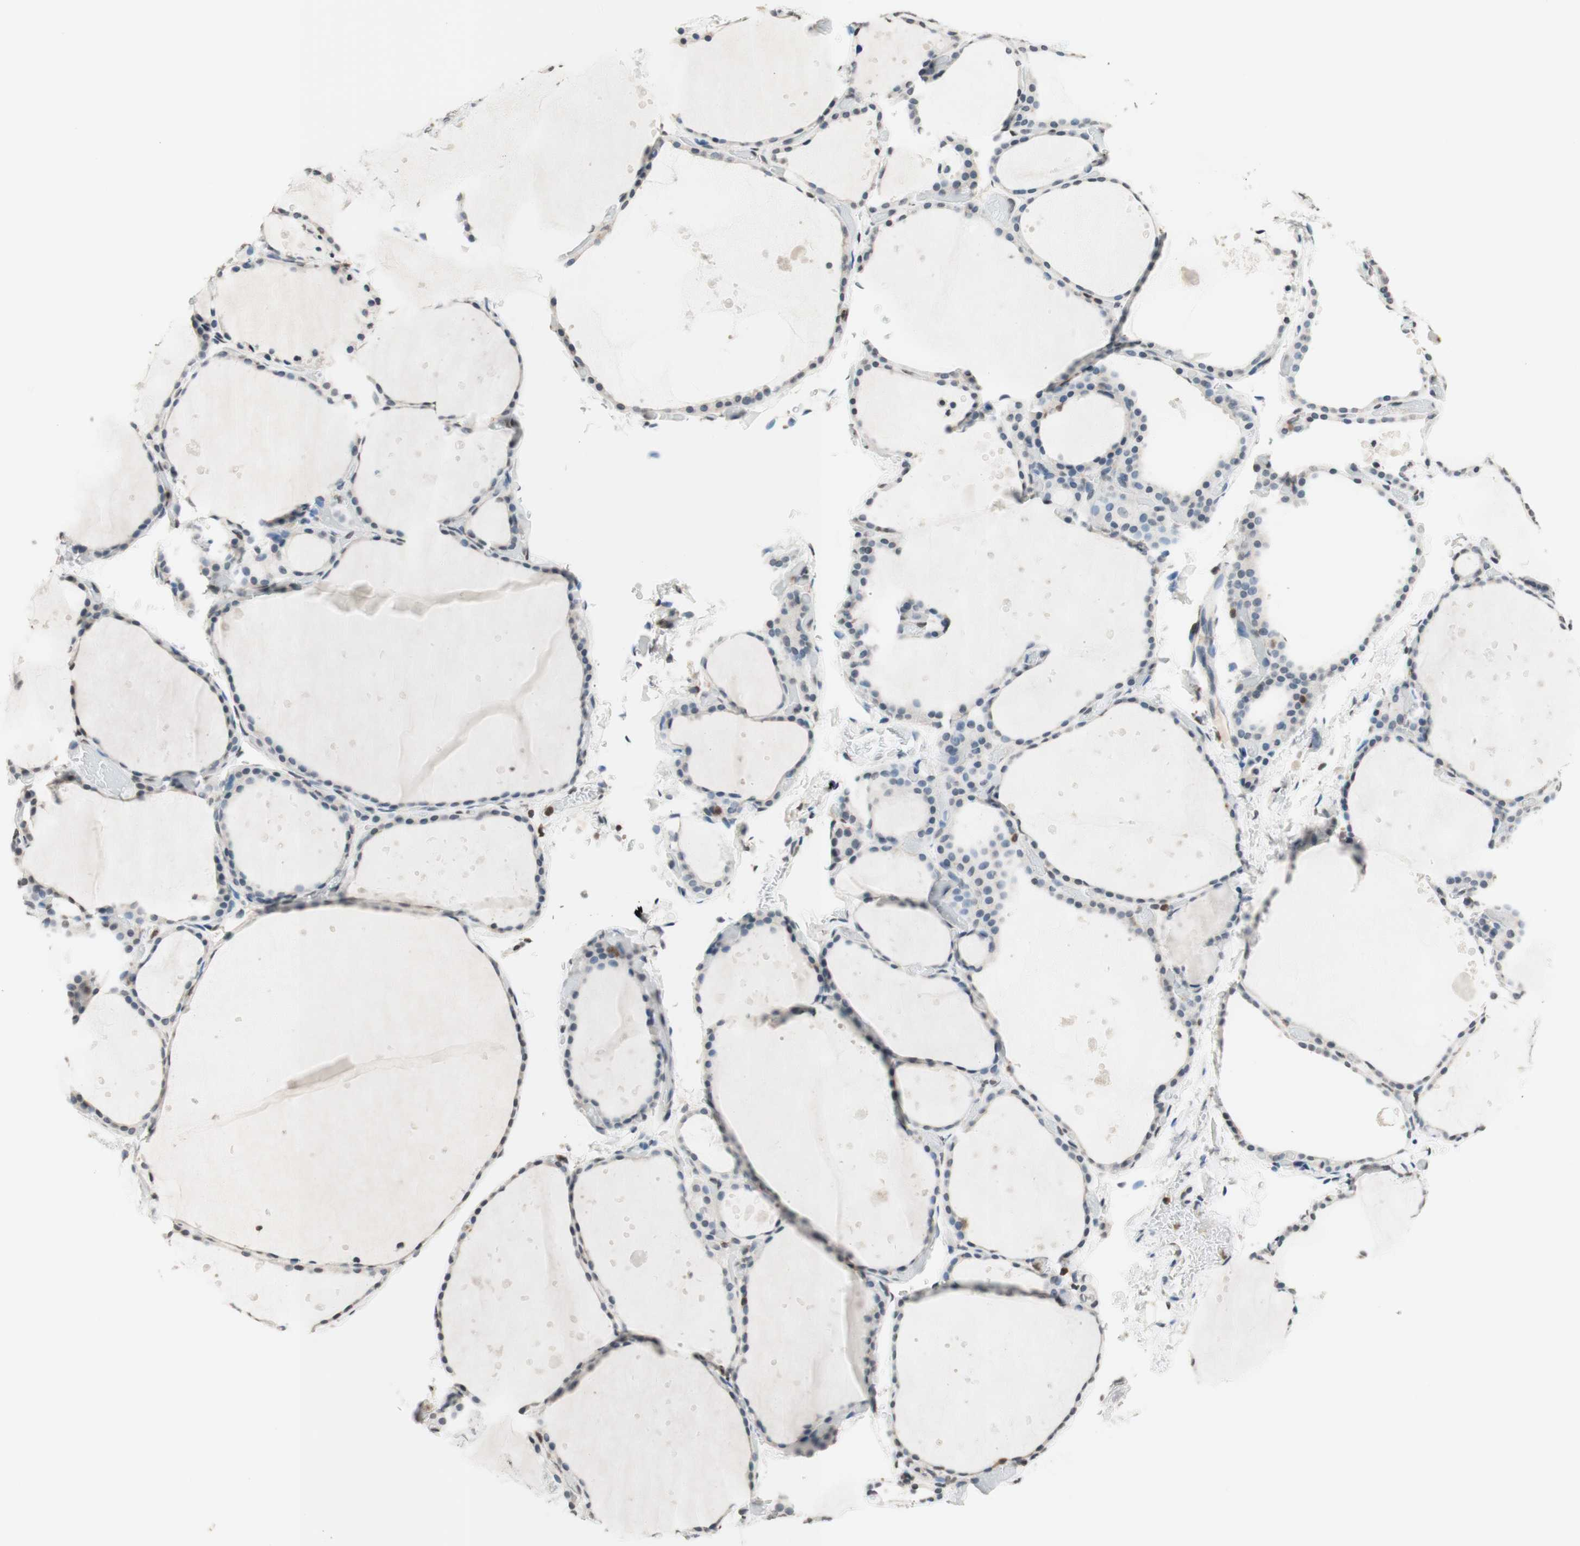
{"staining": {"intensity": "weak", "quantity": "<25%", "location": "cytoplasmic/membranous"}, "tissue": "thyroid gland", "cell_type": "Glandular cells", "image_type": "normal", "snomed": [{"axis": "morphology", "description": "Normal tissue, NOS"}, {"axis": "topography", "description": "Thyroid gland"}], "caption": "Immunohistochemical staining of normal thyroid gland displays no significant expression in glandular cells.", "gene": "WIPF1", "patient": {"sex": "female", "age": 44}}